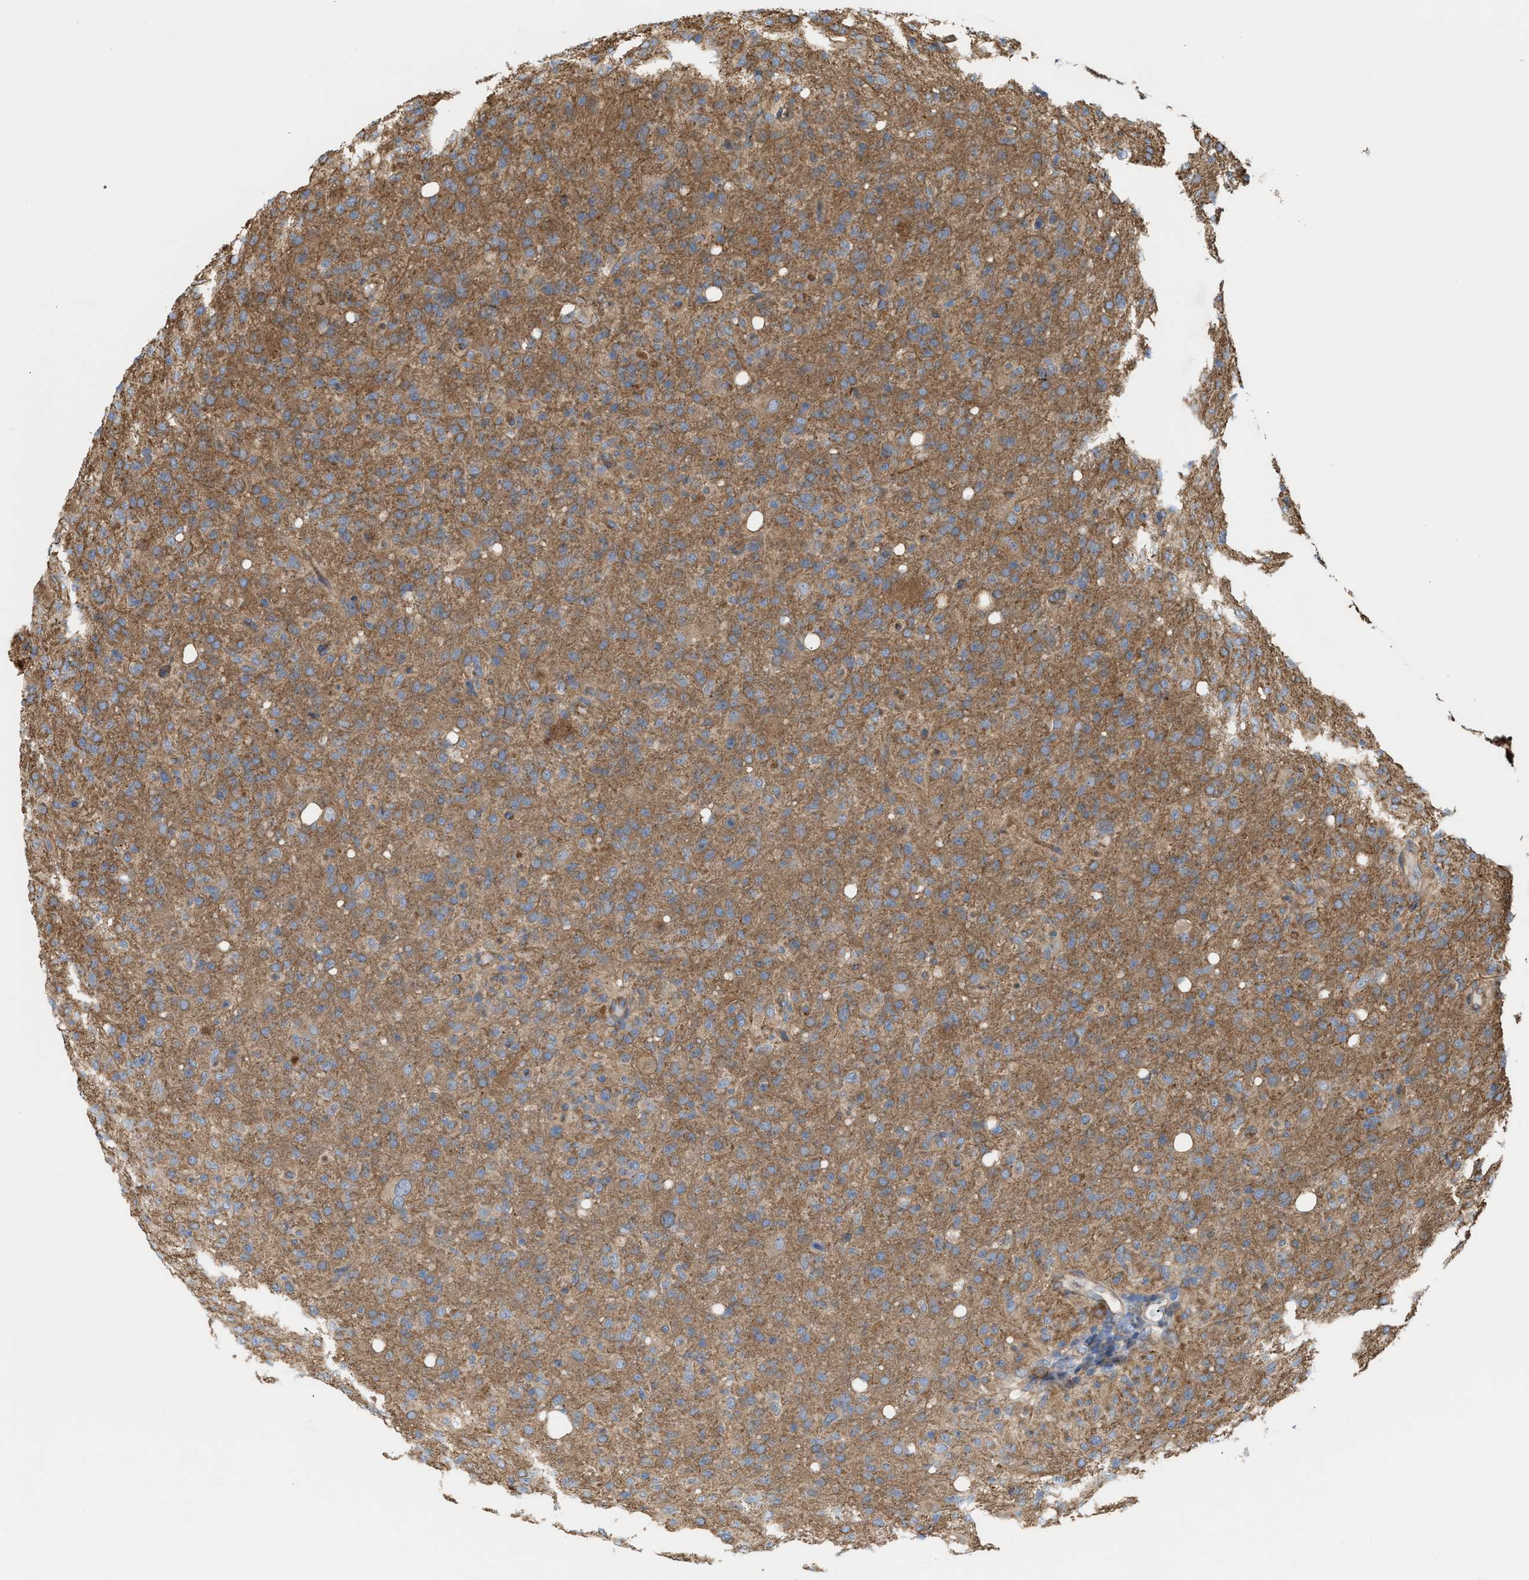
{"staining": {"intensity": "moderate", "quantity": ">75%", "location": "cytoplasmic/membranous"}, "tissue": "glioma", "cell_type": "Tumor cells", "image_type": "cancer", "snomed": [{"axis": "morphology", "description": "Glioma, malignant, High grade"}, {"axis": "topography", "description": "Brain"}], "caption": "Immunohistochemical staining of high-grade glioma (malignant) displays medium levels of moderate cytoplasmic/membranous protein staining in approximately >75% of tumor cells. (Stains: DAB (3,3'-diaminobenzidine) in brown, nuclei in blue, Microscopy: brightfield microscopy at high magnification).", "gene": "EPS15L1", "patient": {"sex": "female", "age": 57}}